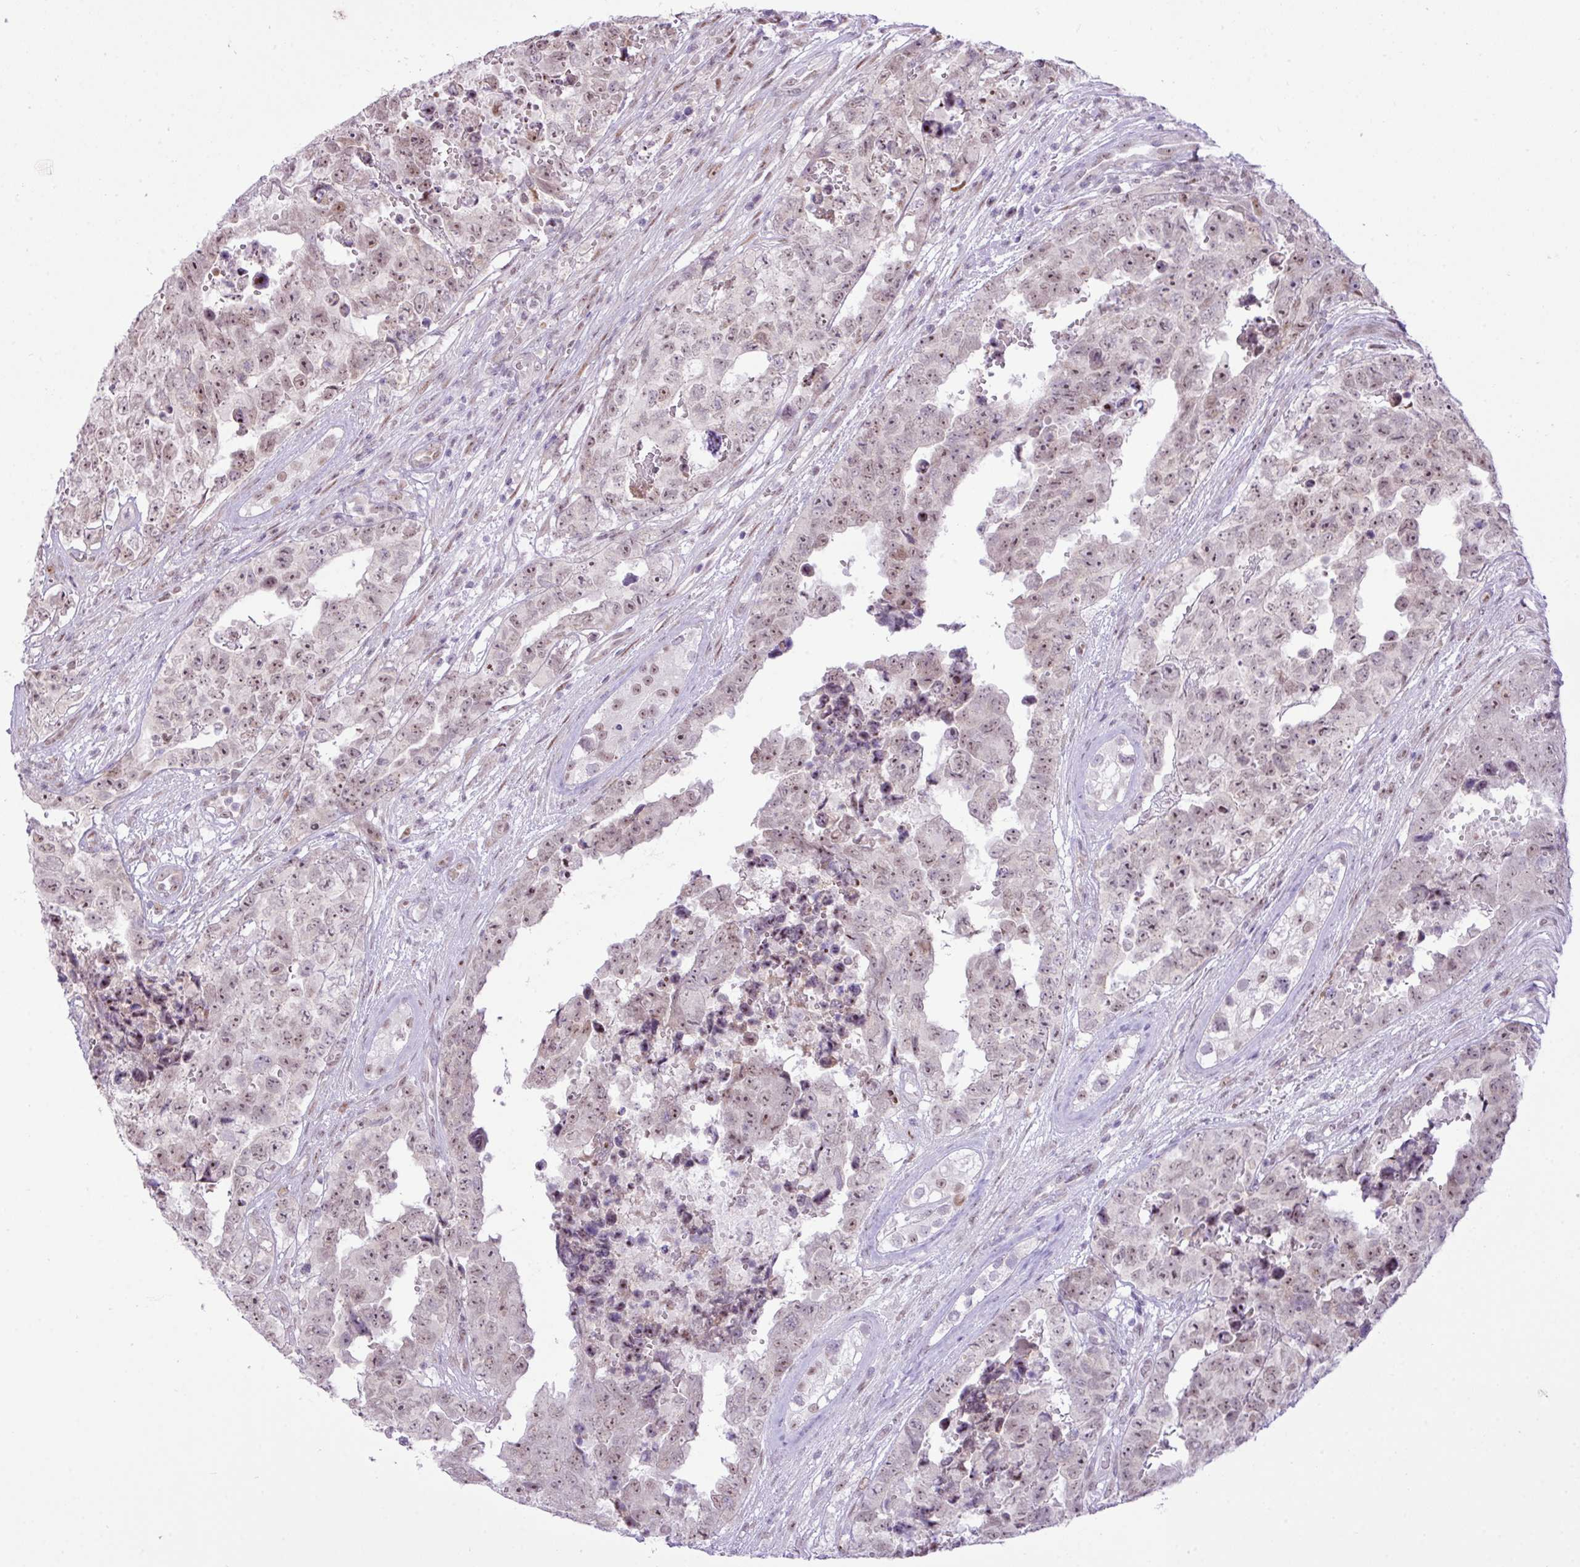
{"staining": {"intensity": "weak", "quantity": "25%-75%", "location": "nuclear"}, "tissue": "testis cancer", "cell_type": "Tumor cells", "image_type": "cancer", "snomed": [{"axis": "morphology", "description": "Normal tissue, NOS"}, {"axis": "morphology", "description": "Carcinoma, Embryonal, NOS"}, {"axis": "topography", "description": "Testis"}, {"axis": "topography", "description": "Epididymis"}], "caption": "Weak nuclear positivity for a protein is identified in approximately 25%-75% of tumor cells of testis embryonal carcinoma using immunohistochemistry (IHC).", "gene": "ELOA2", "patient": {"sex": "male", "age": 25}}